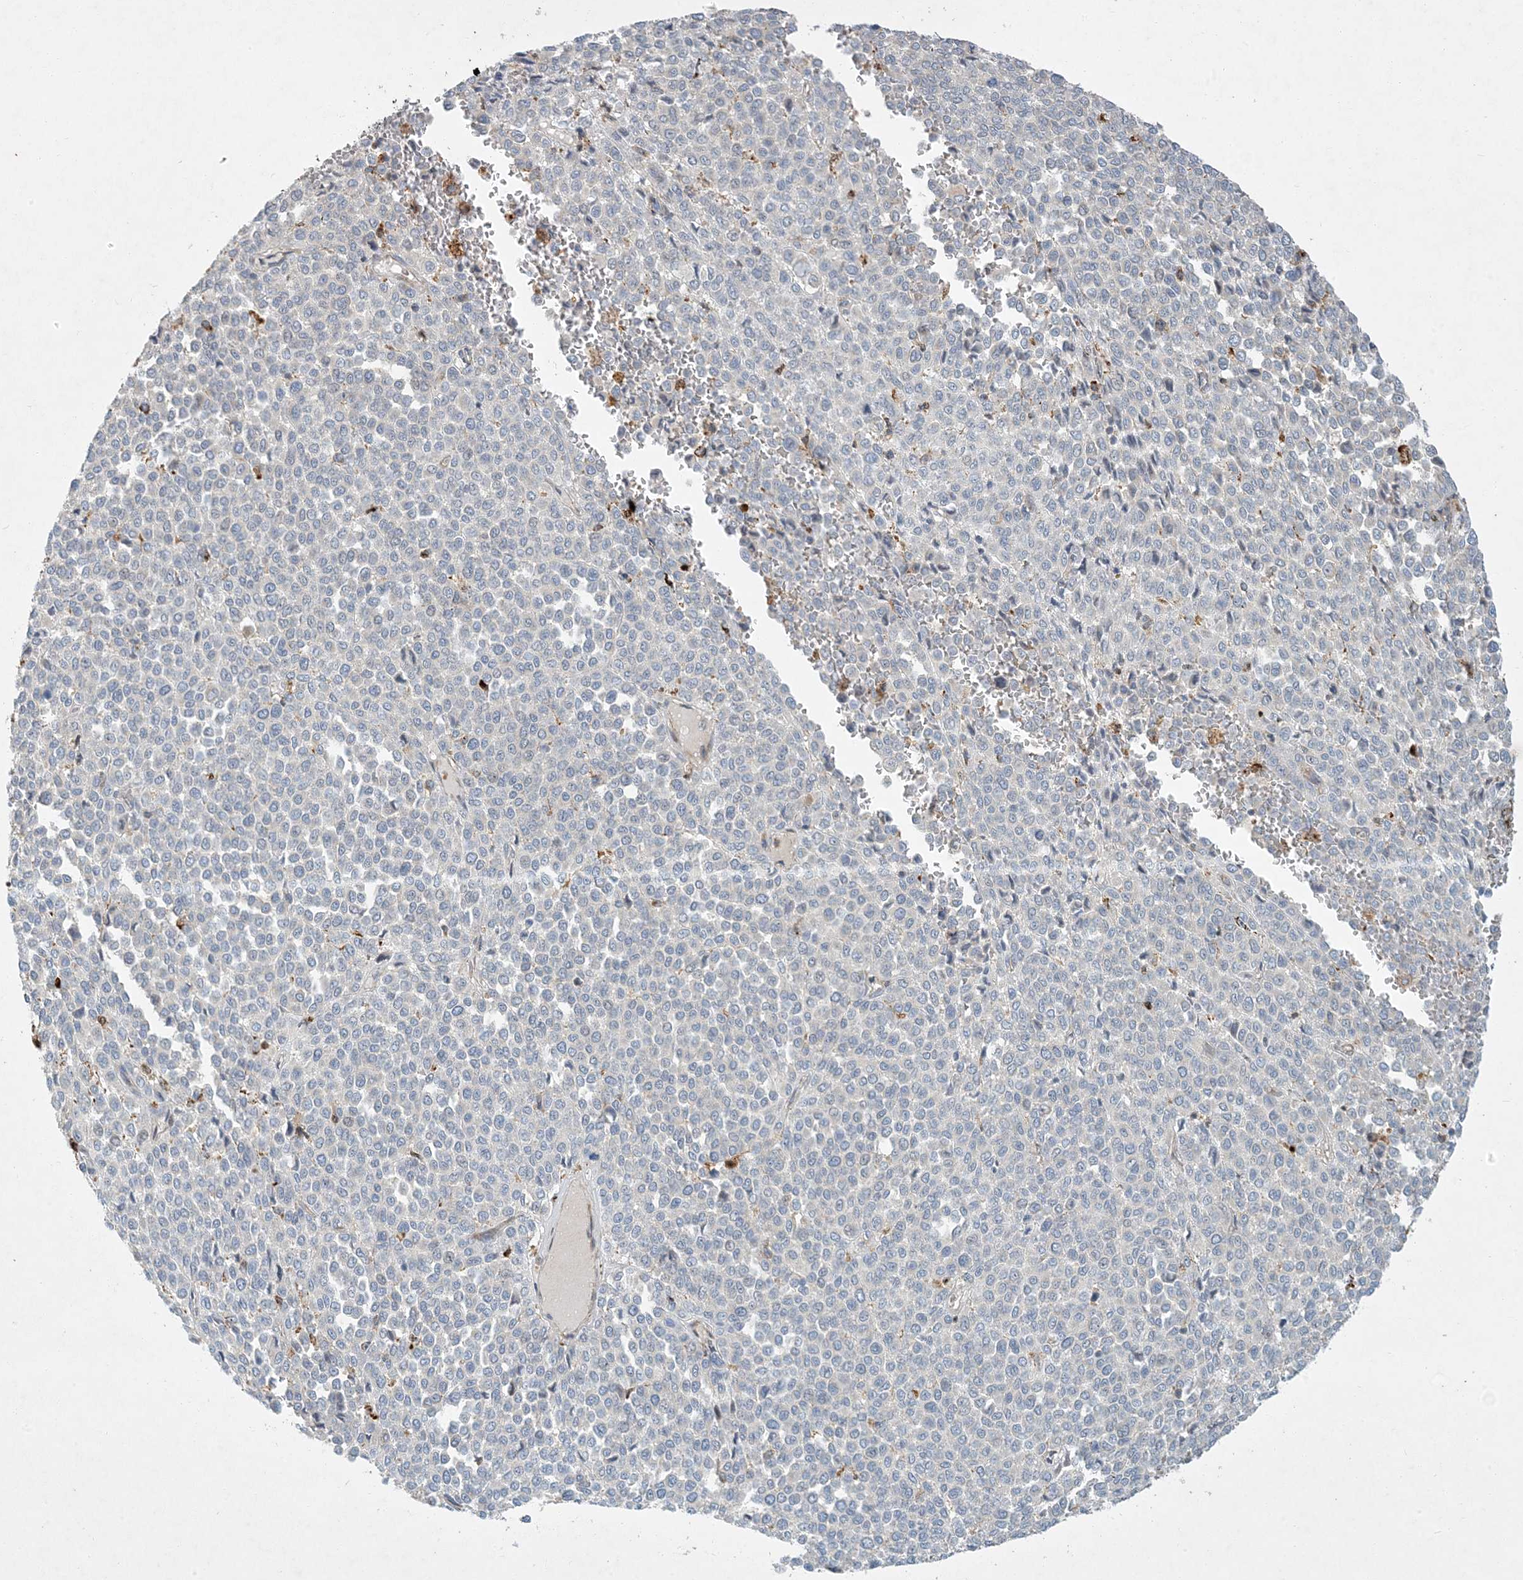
{"staining": {"intensity": "negative", "quantity": "none", "location": "none"}, "tissue": "melanoma", "cell_type": "Tumor cells", "image_type": "cancer", "snomed": [{"axis": "morphology", "description": "Malignant melanoma, Metastatic site"}, {"axis": "topography", "description": "Pancreas"}], "caption": "Tumor cells are negative for brown protein staining in melanoma.", "gene": "LTN1", "patient": {"sex": "female", "age": 30}}